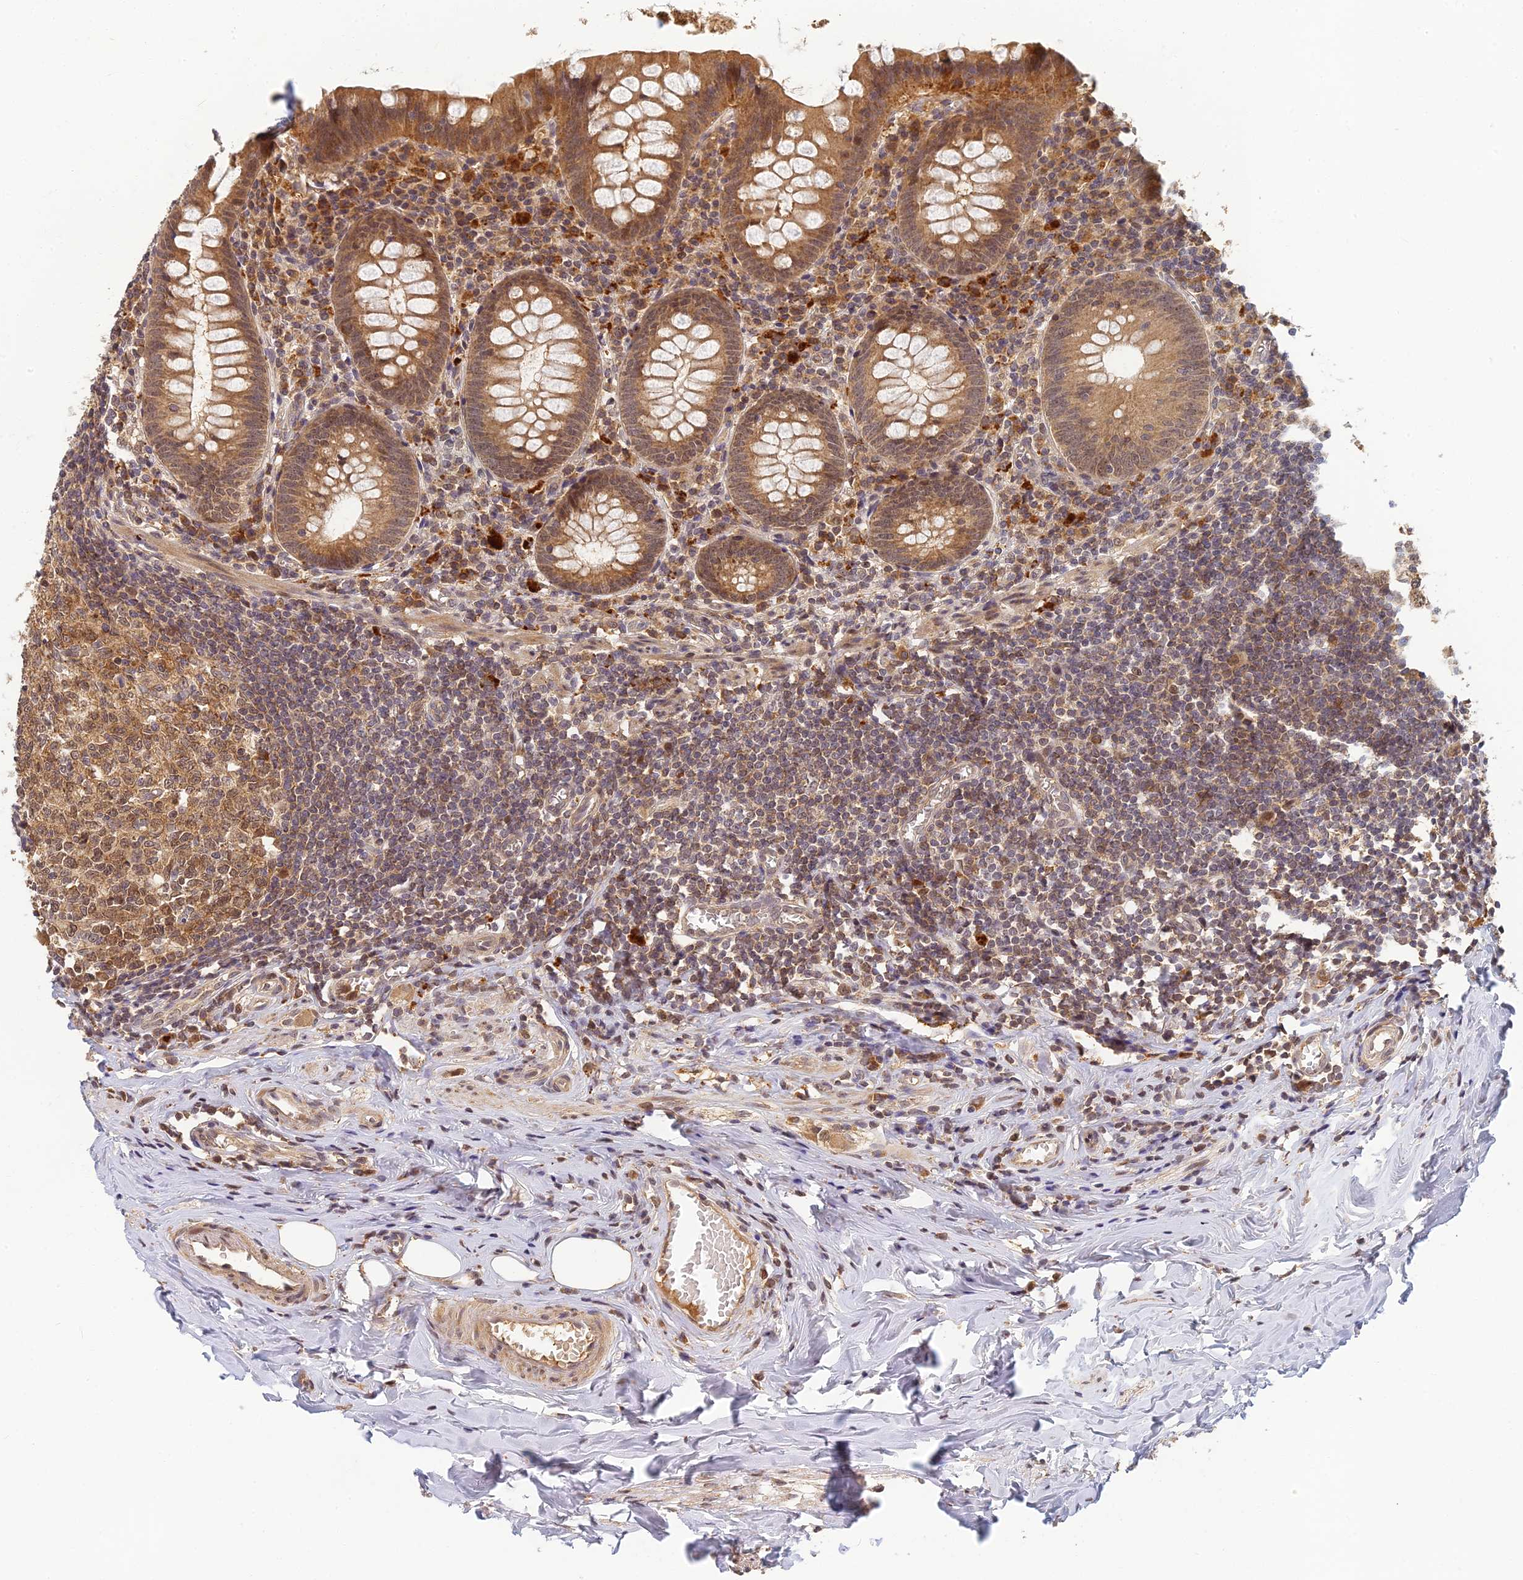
{"staining": {"intensity": "moderate", "quantity": ">75%", "location": "cytoplasmic/membranous"}, "tissue": "appendix", "cell_type": "Glandular cells", "image_type": "normal", "snomed": [{"axis": "morphology", "description": "Normal tissue, NOS"}, {"axis": "topography", "description": "Appendix"}], "caption": "The micrograph shows staining of normal appendix, revealing moderate cytoplasmic/membranous protein positivity (brown color) within glandular cells. Using DAB (brown) and hematoxylin (blue) stains, captured at high magnification using brightfield microscopy.", "gene": "RGL3", "patient": {"sex": "female", "age": 51}}